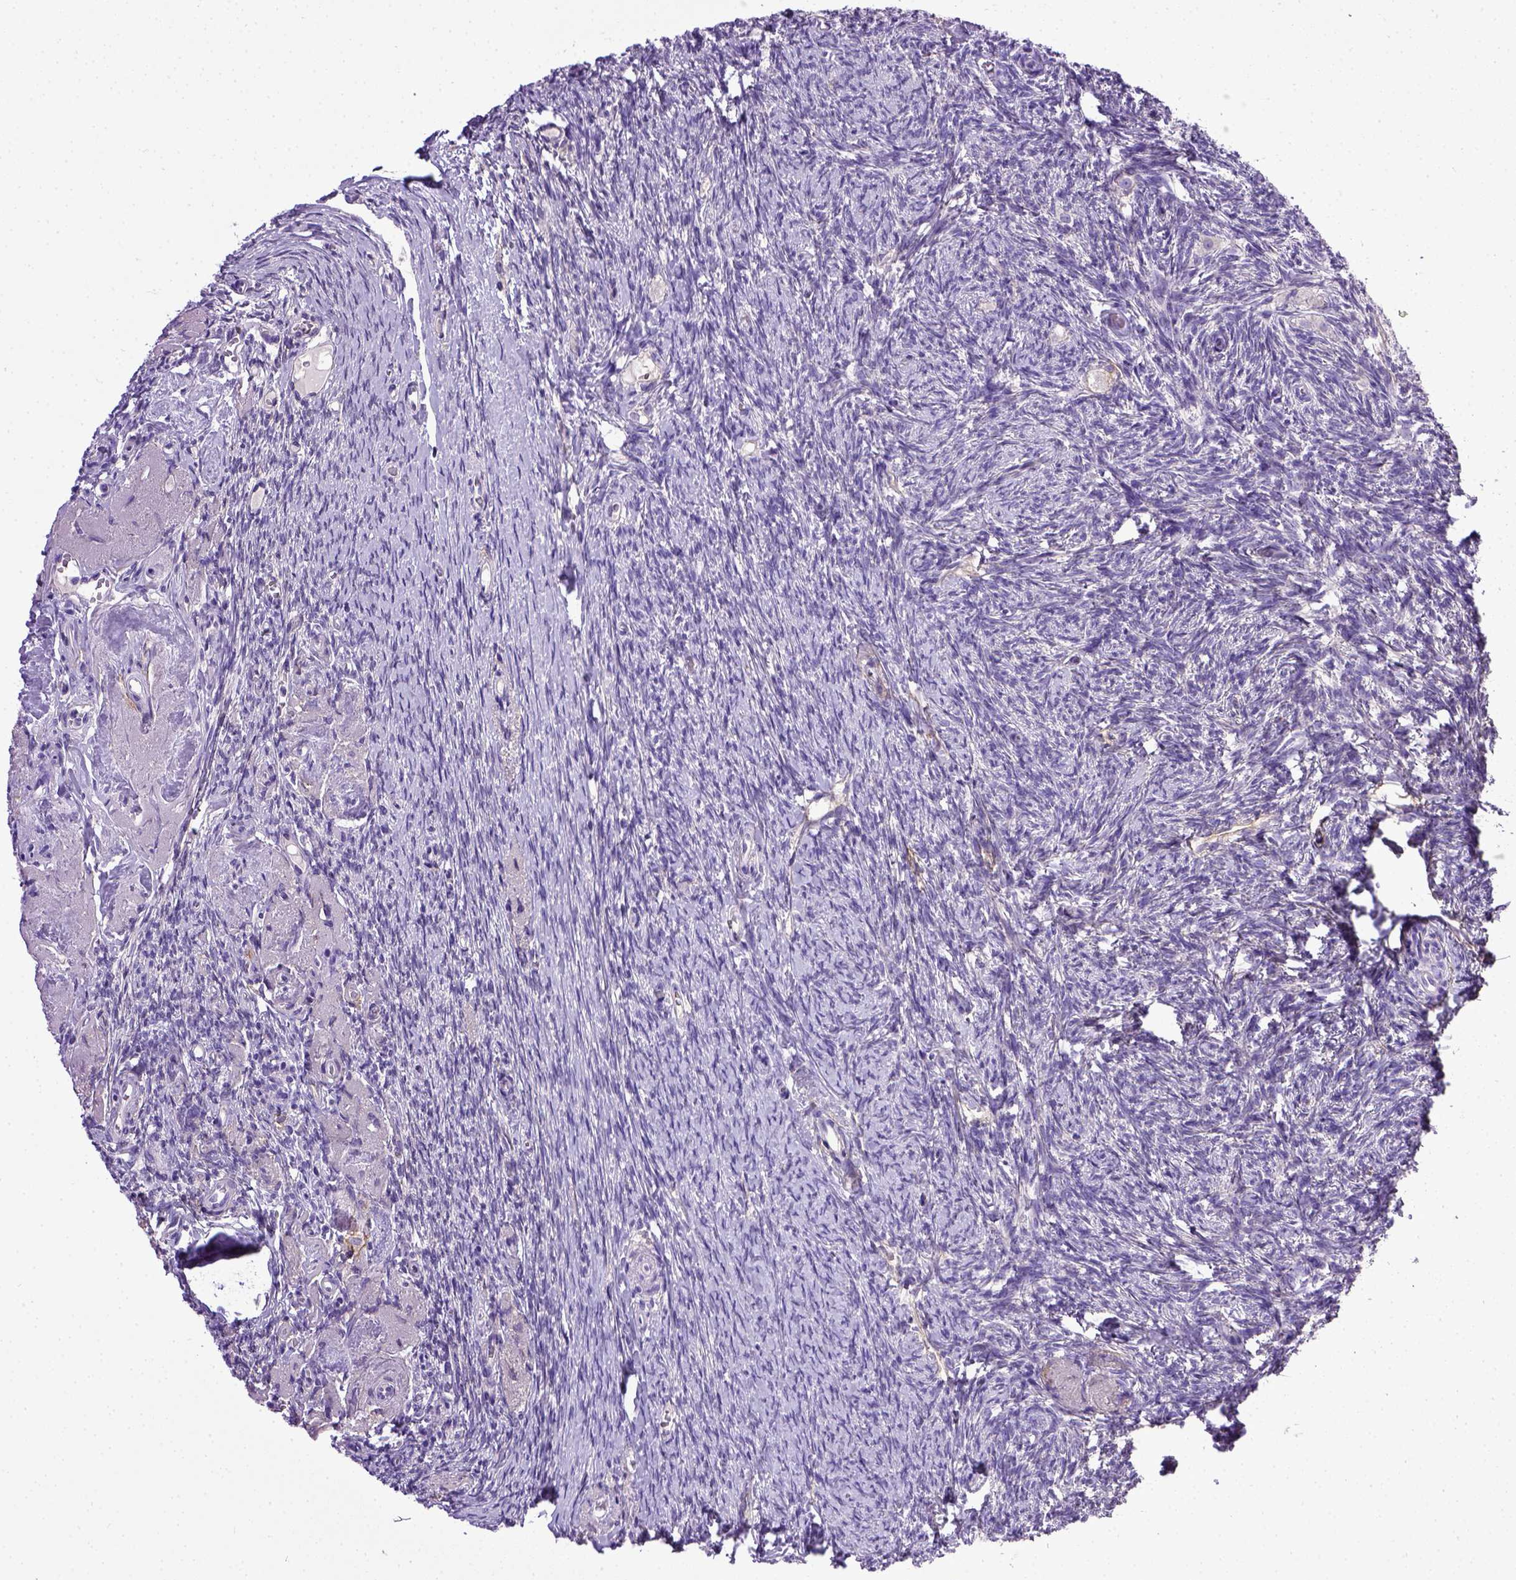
{"staining": {"intensity": "negative", "quantity": "none", "location": "none"}, "tissue": "ovary", "cell_type": "Follicle cells", "image_type": "normal", "snomed": [{"axis": "morphology", "description": "Normal tissue, NOS"}, {"axis": "topography", "description": "Ovary"}], "caption": "High magnification brightfield microscopy of unremarkable ovary stained with DAB (3,3'-diaminobenzidine) (brown) and counterstained with hematoxylin (blue): follicle cells show no significant staining. Nuclei are stained in blue.", "gene": "ENG", "patient": {"sex": "female", "age": 72}}